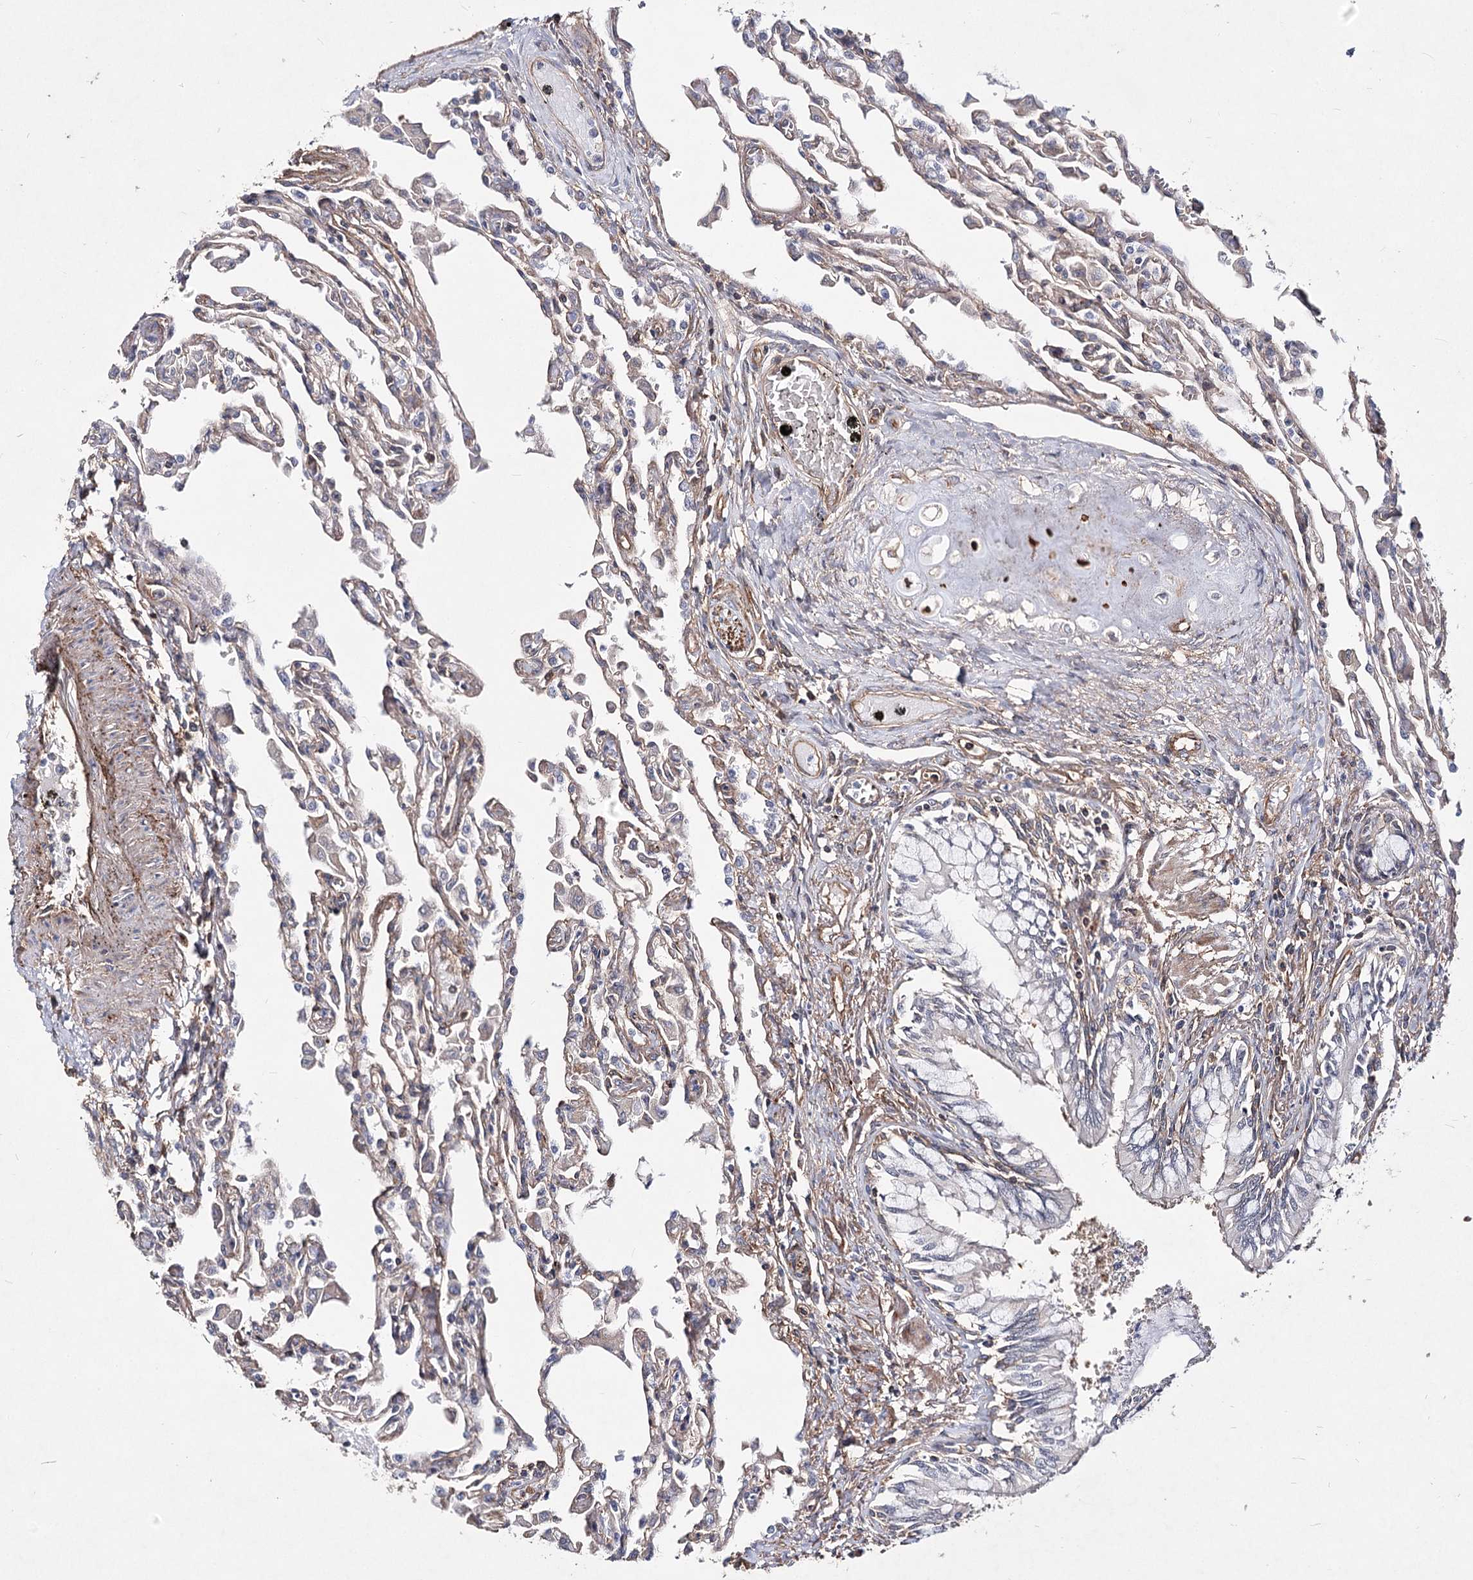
{"staining": {"intensity": "weak", "quantity": "25%-75%", "location": "cytoplasmic/membranous"}, "tissue": "lung", "cell_type": "Alveolar cells", "image_type": "normal", "snomed": [{"axis": "morphology", "description": "Normal tissue, NOS"}, {"axis": "topography", "description": "Bronchus"}, {"axis": "topography", "description": "Lung"}], "caption": "IHC of benign human lung shows low levels of weak cytoplasmic/membranous staining in approximately 25%-75% of alveolar cells.", "gene": "TMEM218", "patient": {"sex": "female", "age": 49}}